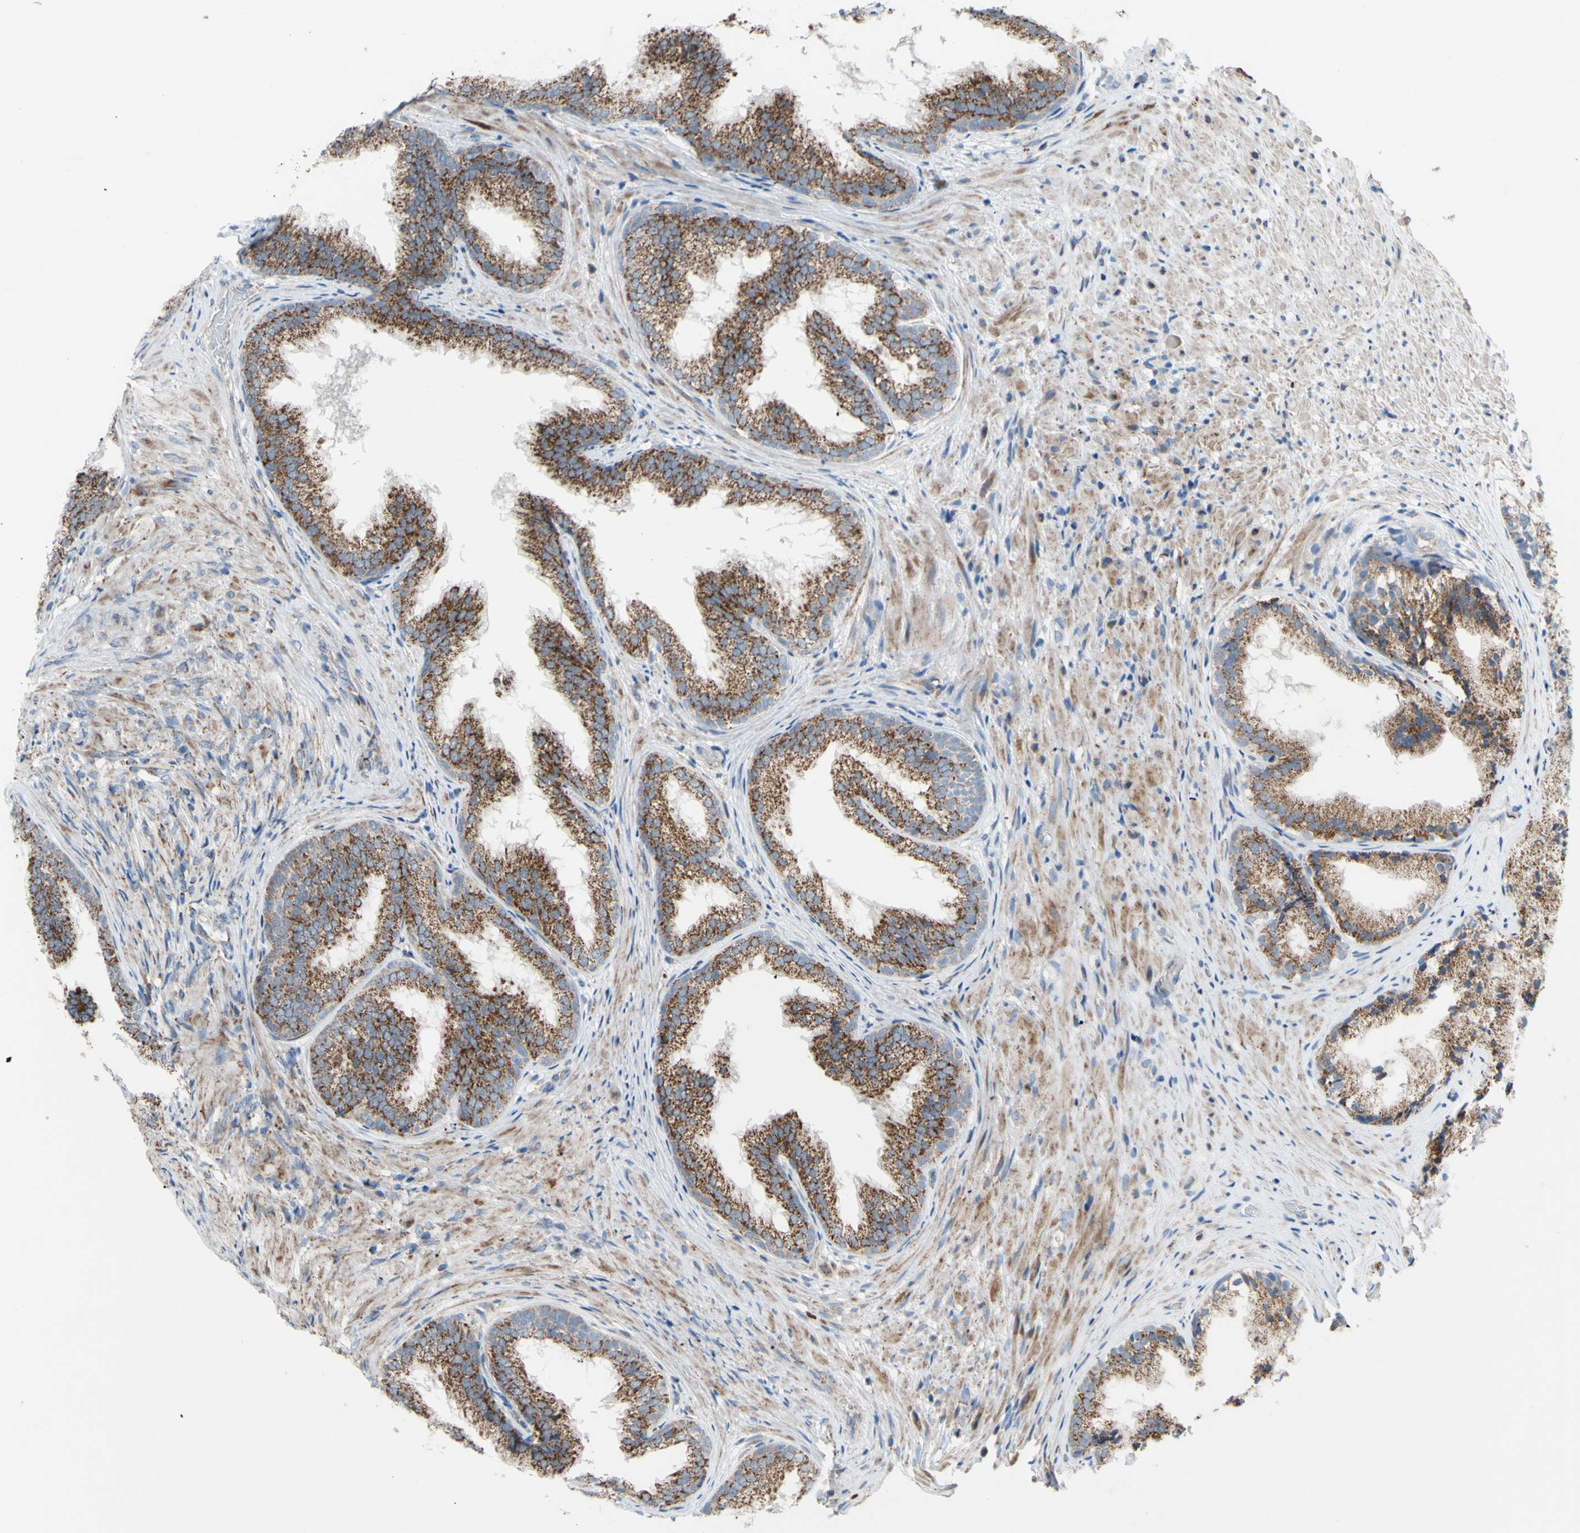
{"staining": {"intensity": "moderate", "quantity": ">75%", "location": "cytoplasmic/membranous"}, "tissue": "prostate", "cell_type": "Glandular cells", "image_type": "normal", "snomed": [{"axis": "morphology", "description": "Normal tissue, NOS"}, {"axis": "topography", "description": "Prostate"}], "caption": "A medium amount of moderate cytoplasmic/membranous positivity is present in about >75% of glandular cells in unremarkable prostate.", "gene": "GLT8D1", "patient": {"sex": "male", "age": 76}}